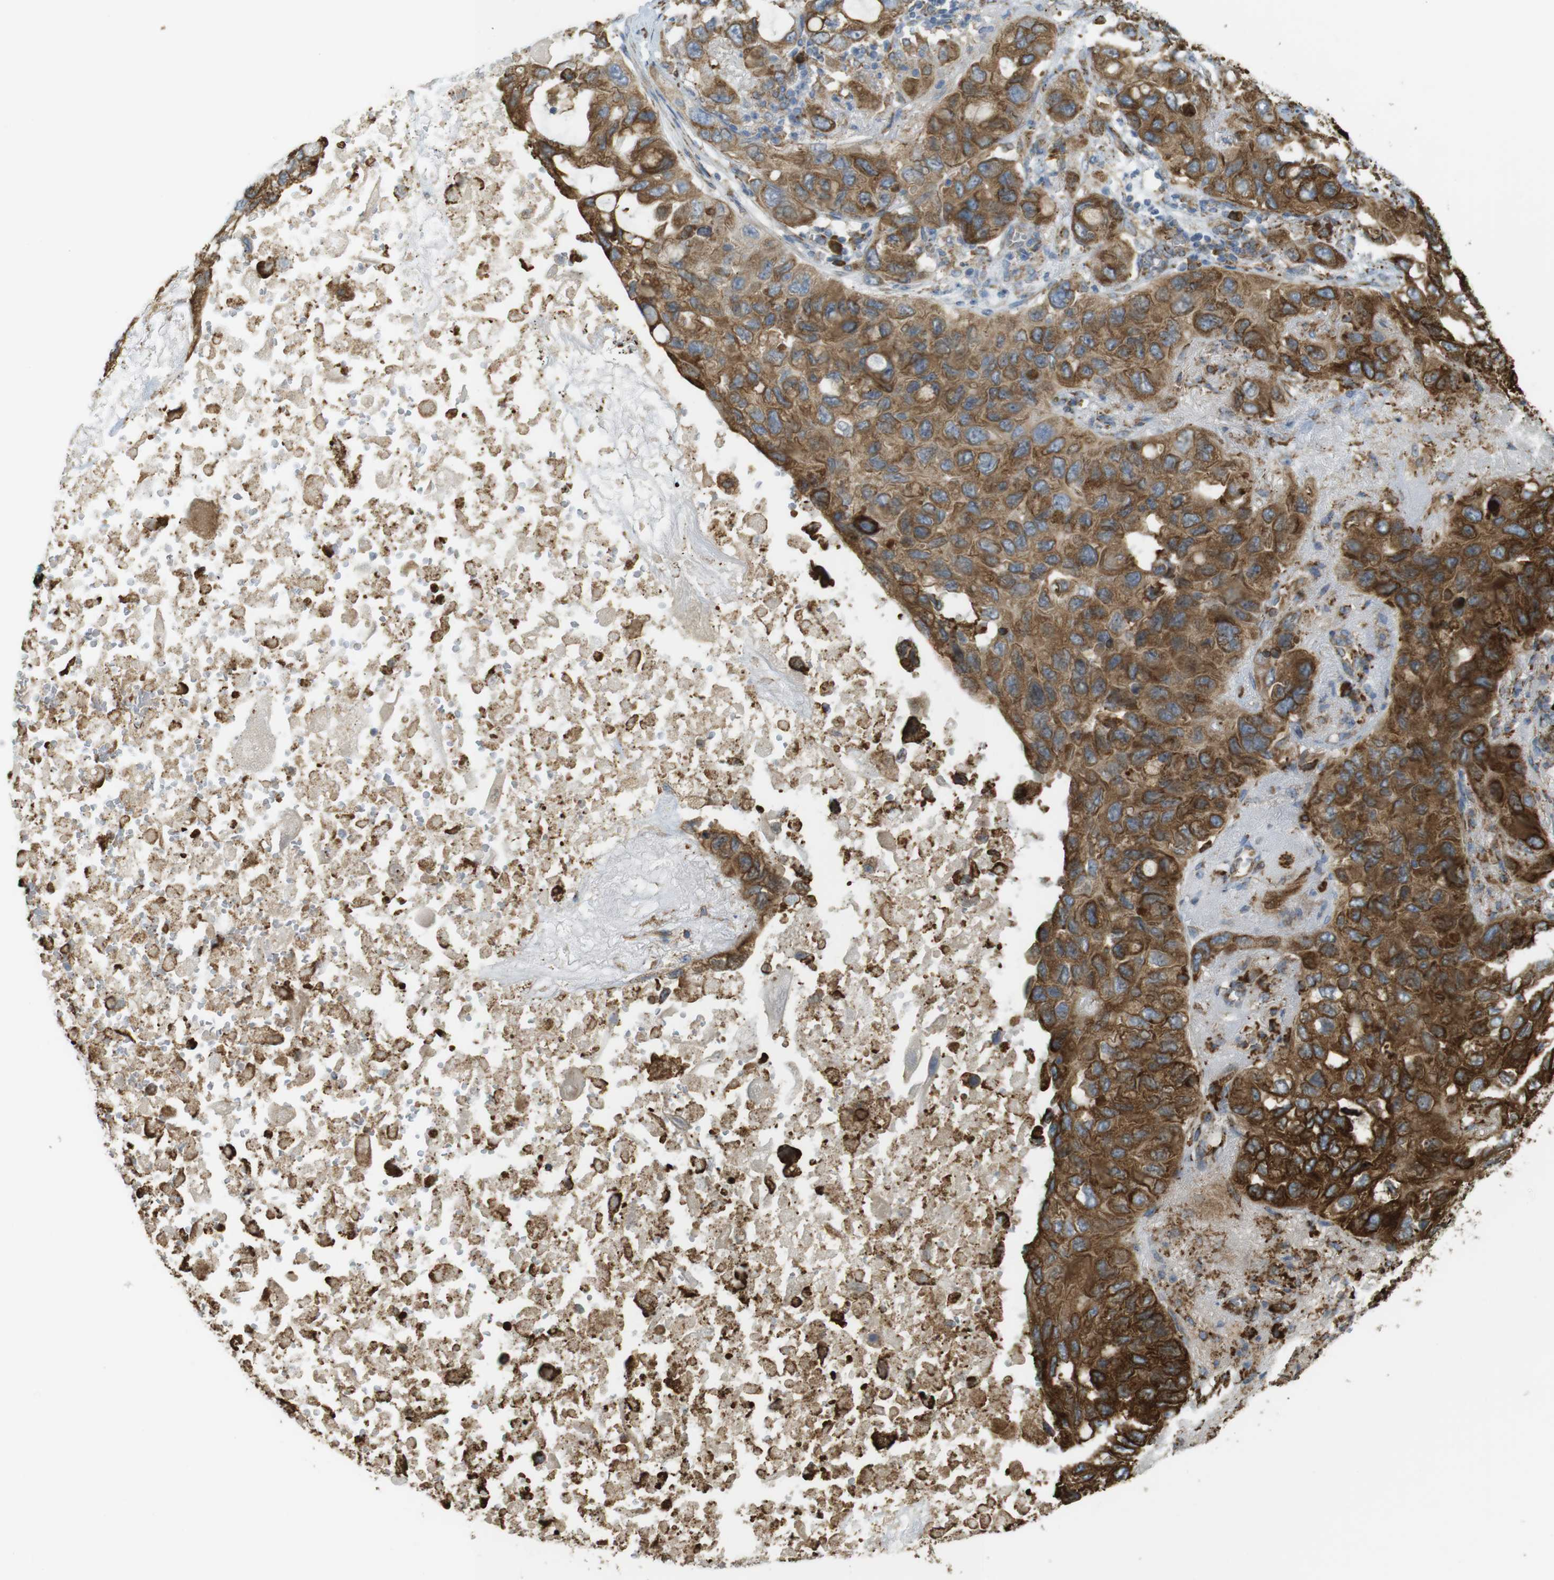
{"staining": {"intensity": "strong", "quantity": ">75%", "location": "cytoplasmic/membranous"}, "tissue": "lung cancer", "cell_type": "Tumor cells", "image_type": "cancer", "snomed": [{"axis": "morphology", "description": "Squamous cell carcinoma, NOS"}, {"axis": "topography", "description": "Lung"}], "caption": "Immunohistochemical staining of human lung squamous cell carcinoma displays strong cytoplasmic/membranous protein expression in approximately >75% of tumor cells.", "gene": "MBOAT2", "patient": {"sex": "female", "age": 73}}